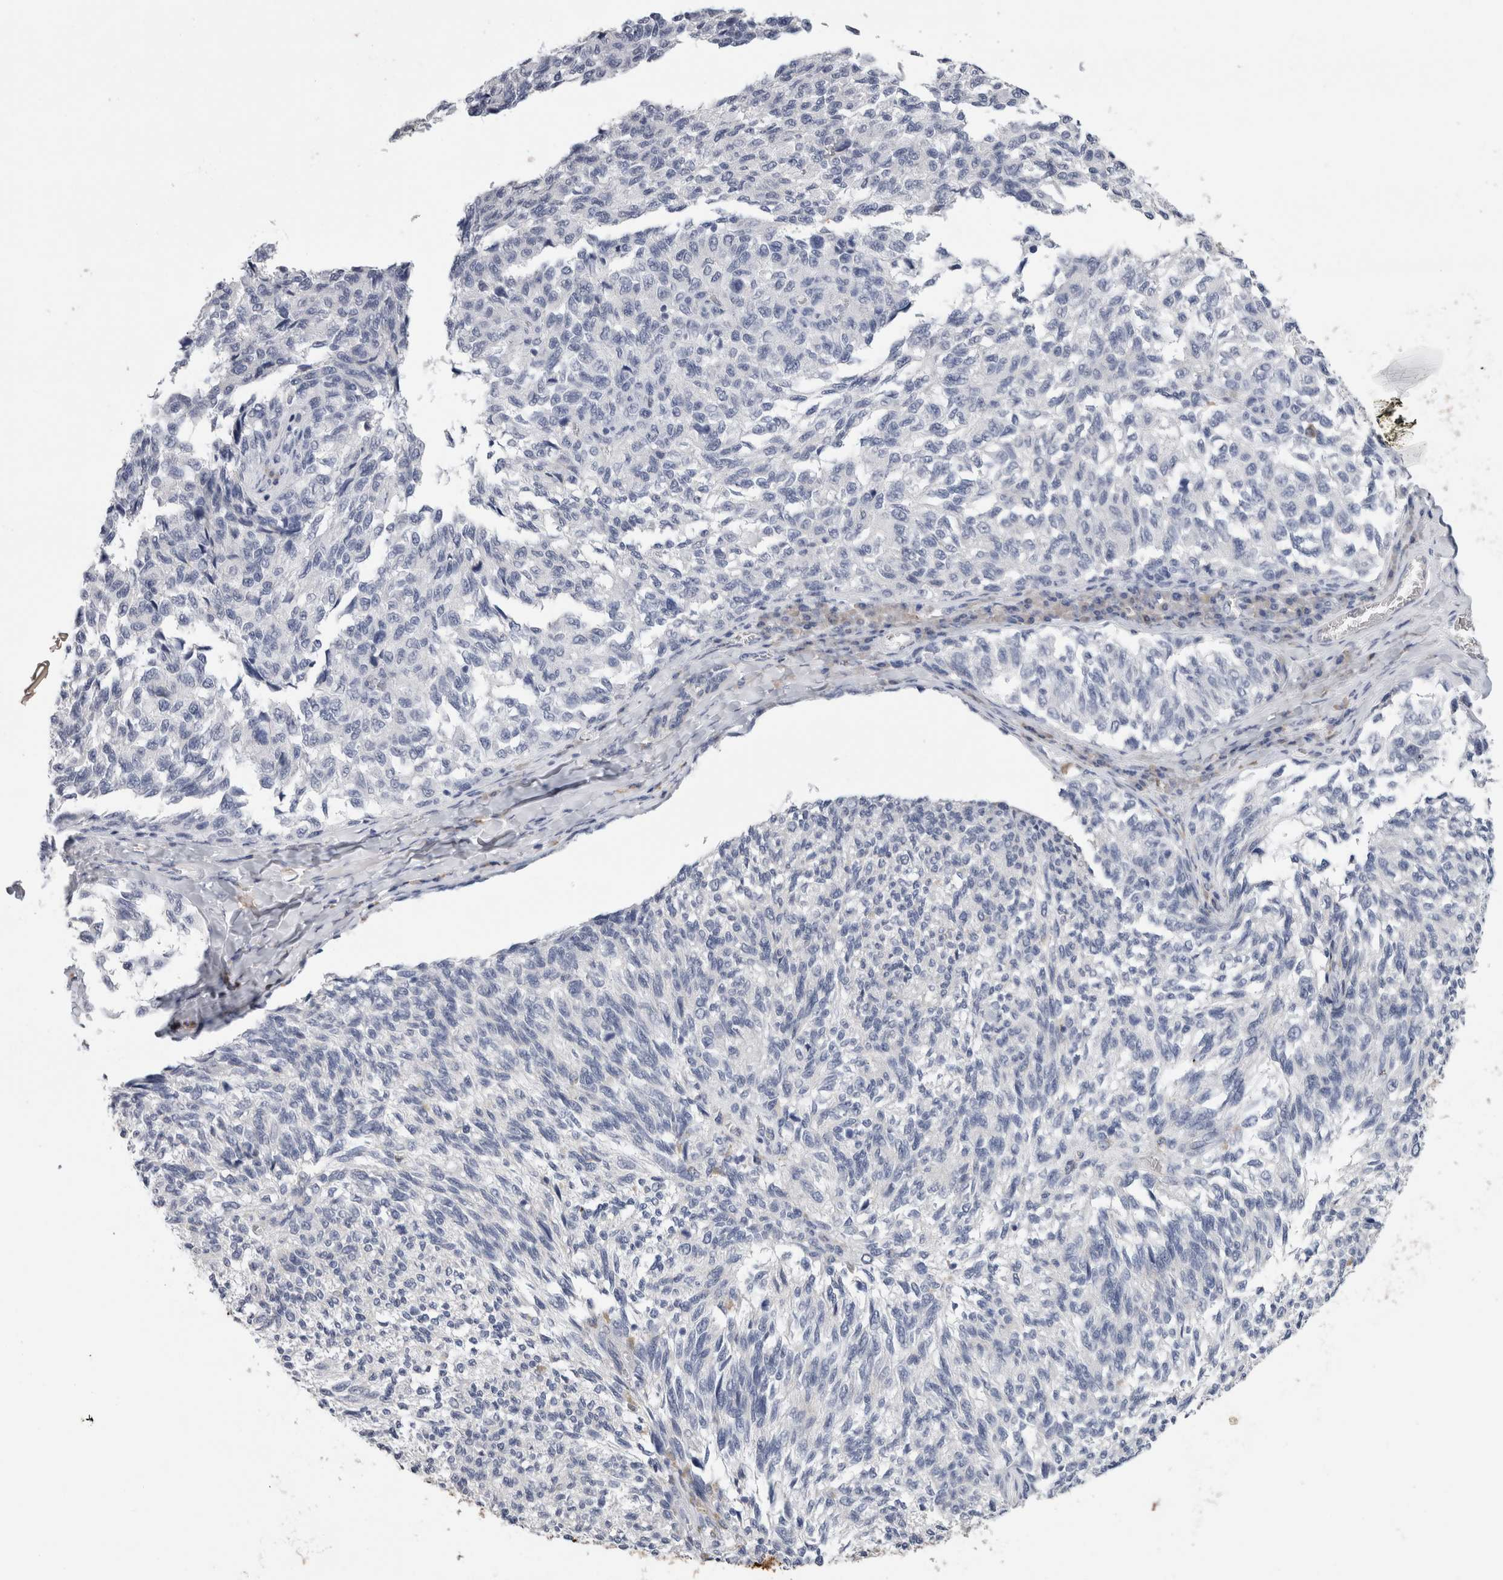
{"staining": {"intensity": "negative", "quantity": "none", "location": "none"}, "tissue": "melanoma", "cell_type": "Tumor cells", "image_type": "cancer", "snomed": [{"axis": "morphology", "description": "Malignant melanoma, NOS"}, {"axis": "topography", "description": "Skin"}], "caption": "Immunohistochemical staining of human melanoma reveals no significant expression in tumor cells.", "gene": "FABP4", "patient": {"sex": "female", "age": 73}}